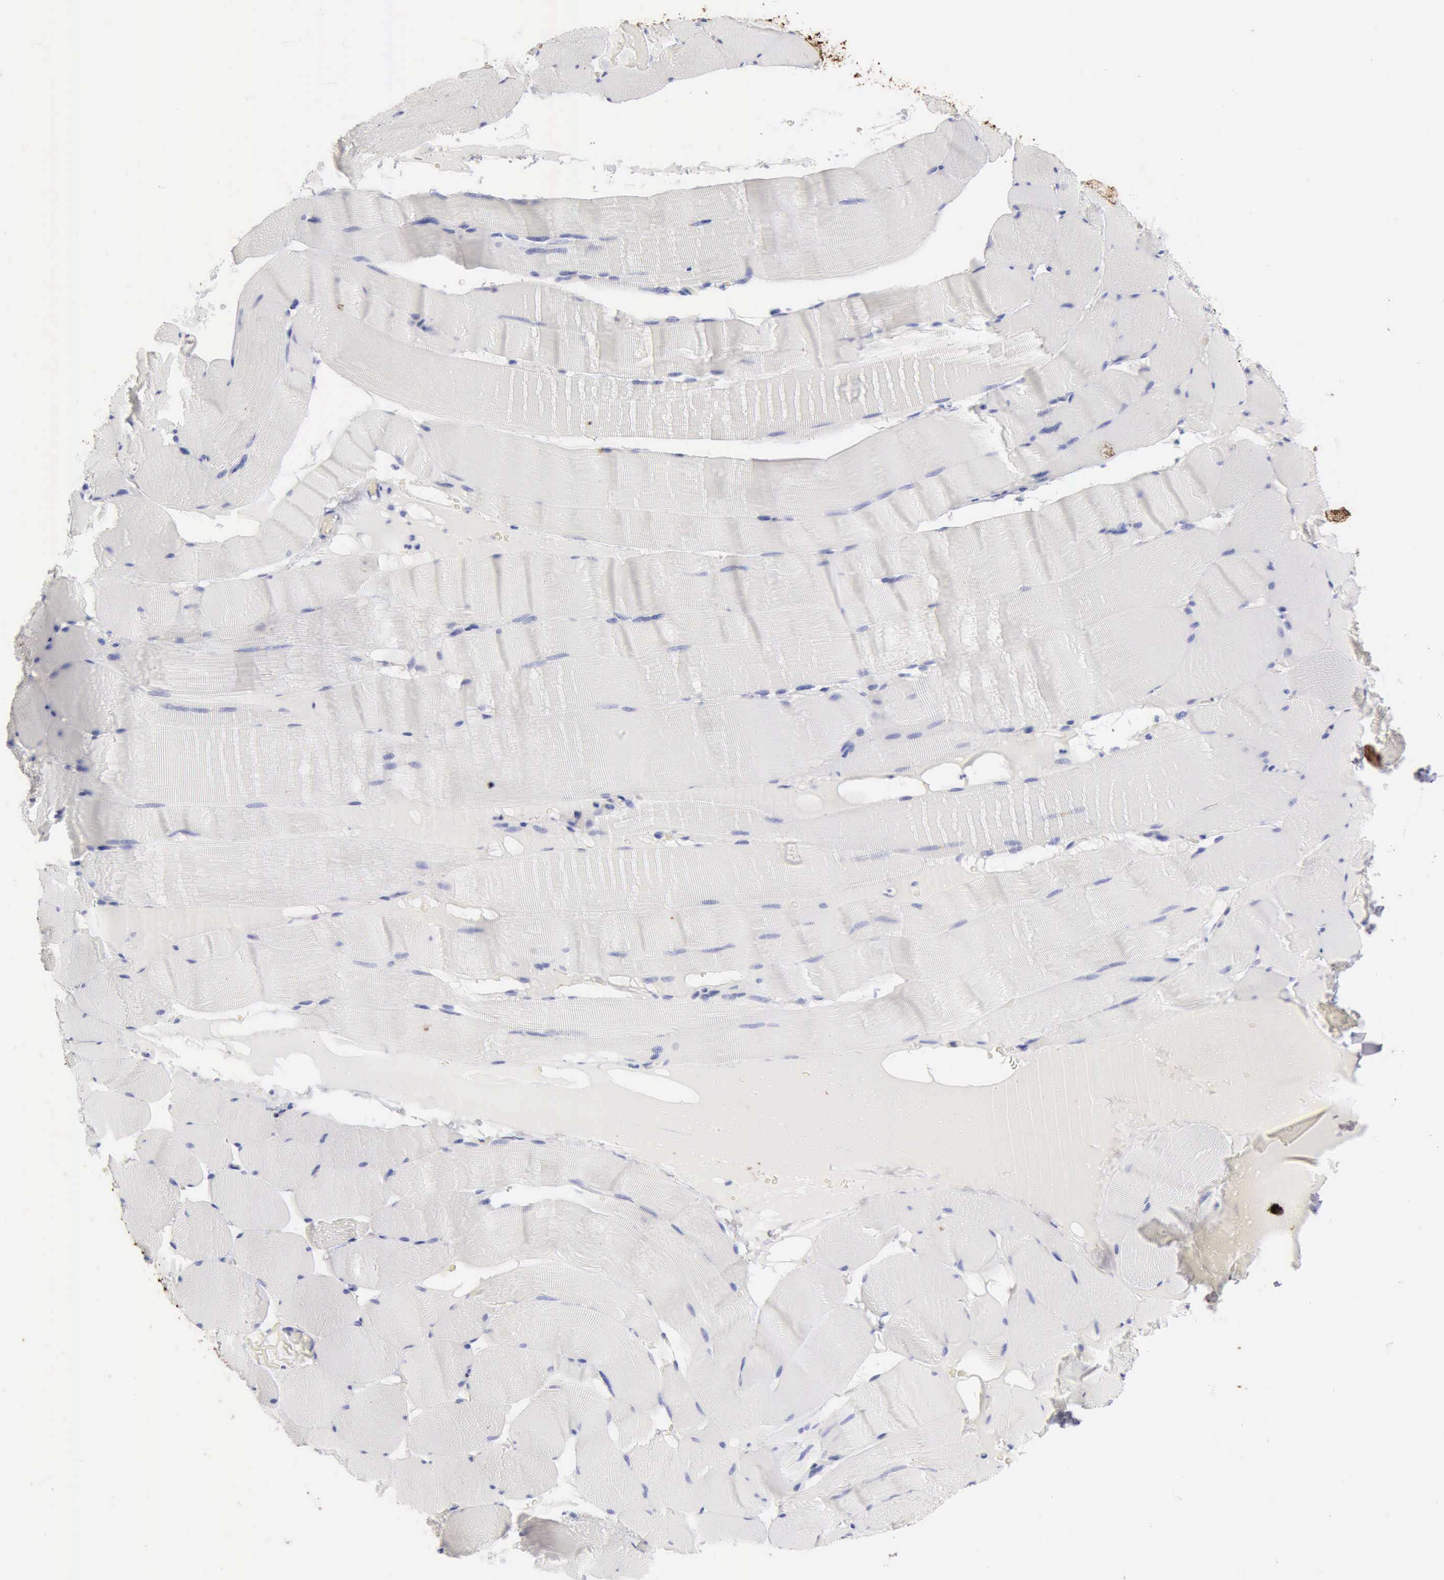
{"staining": {"intensity": "negative", "quantity": "none", "location": "none"}, "tissue": "skeletal muscle", "cell_type": "Myocytes", "image_type": "normal", "snomed": [{"axis": "morphology", "description": "Normal tissue, NOS"}, {"axis": "topography", "description": "Skeletal muscle"}], "caption": "Immunohistochemistry histopathology image of benign skeletal muscle: human skeletal muscle stained with DAB (3,3'-diaminobenzidine) displays no significant protein staining in myocytes.", "gene": "KRT10", "patient": {"sex": "male", "age": 62}}